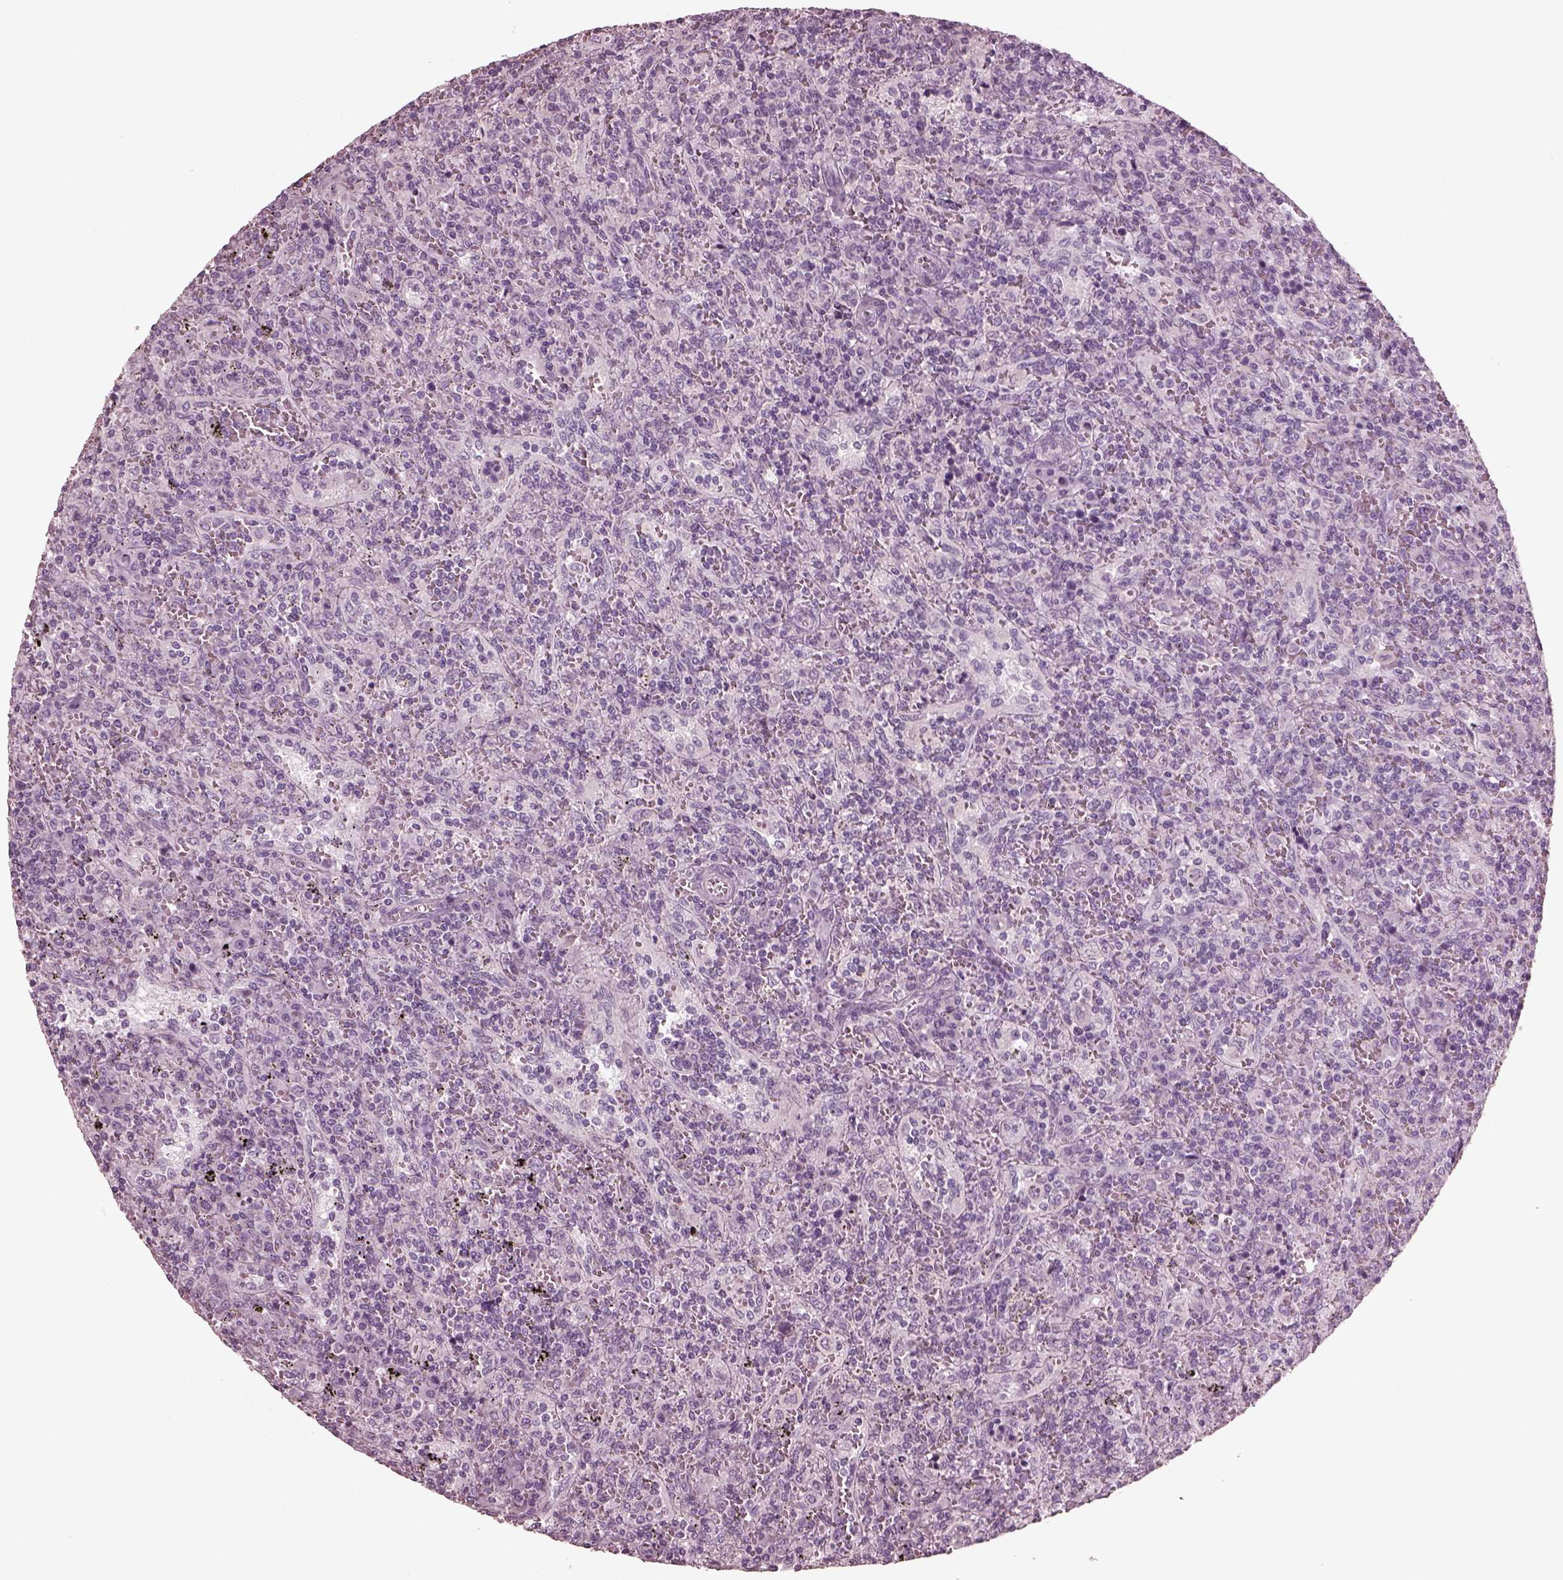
{"staining": {"intensity": "negative", "quantity": "none", "location": "none"}, "tissue": "lymphoma", "cell_type": "Tumor cells", "image_type": "cancer", "snomed": [{"axis": "morphology", "description": "Malignant lymphoma, non-Hodgkin's type, Low grade"}, {"axis": "topography", "description": "Spleen"}], "caption": "Protein analysis of malignant lymphoma, non-Hodgkin's type (low-grade) reveals no significant positivity in tumor cells. Brightfield microscopy of immunohistochemistry stained with DAB (brown) and hematoxylin (blue), captured at high magnification.", "gene": "GRM6", "patient": {"sex": "male", "age": 62}}